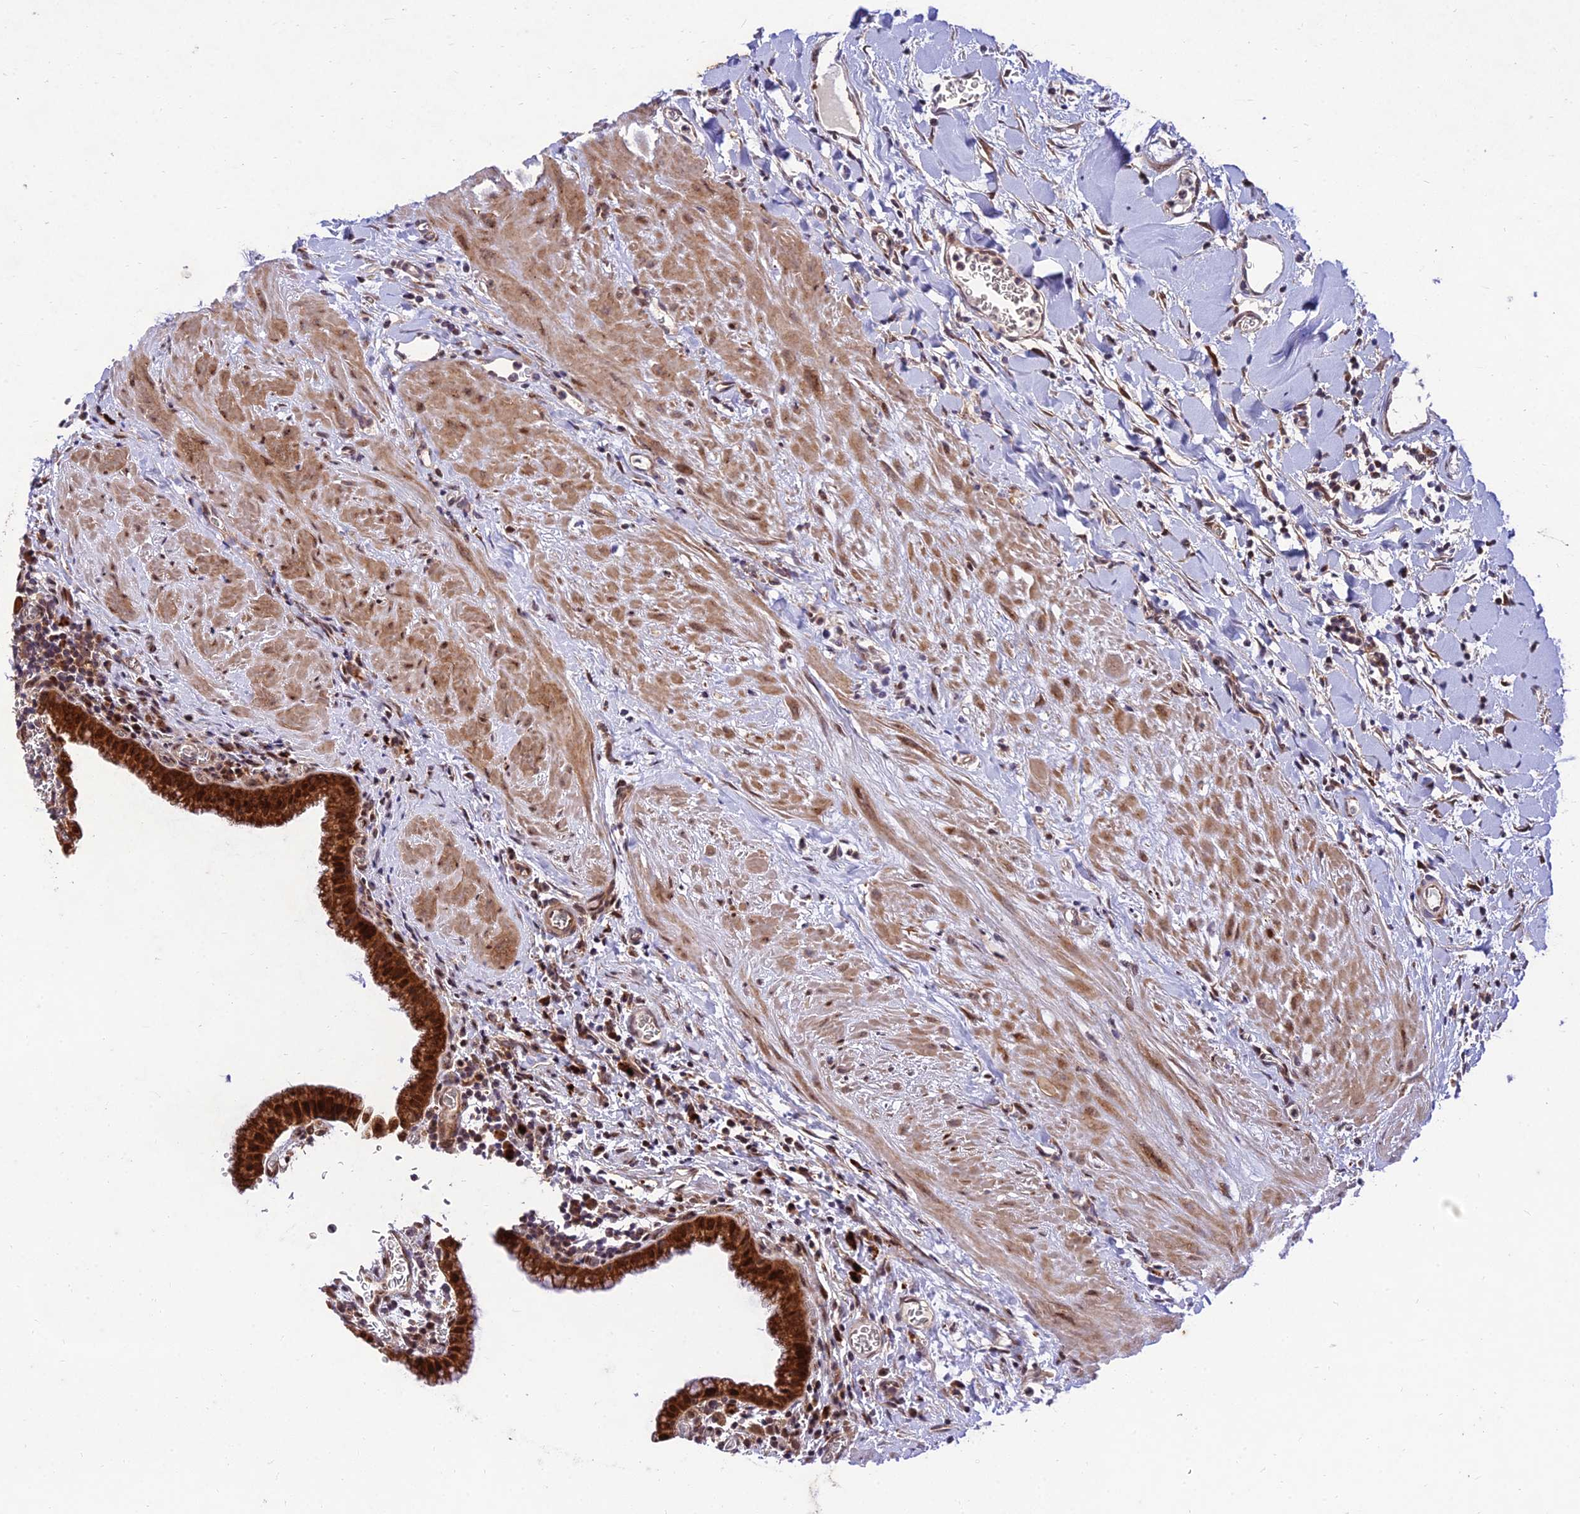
{"staining": {"intensity": "strong", "quantity": ">75%", "location": "cytoplasmic/membranous,nuclear"}, "tissue": "gallbladder", "cell_type": "Glandular cells", "image_type": "normal", "snomed": [{"axis": "morphology", "description": "Normal tissue, NOS"}, {"axis": "topography", "description": "Gallbladder"}], "caption": "About >75% of glandular cells in unremarkable human gallbladder exhibit strong cytoplasmic/membranous,nuclear protein staining as visualized by brown immunohistochemical staining.", "gene": "MKKS", "patient": {"sex": "male", "age": 78}}